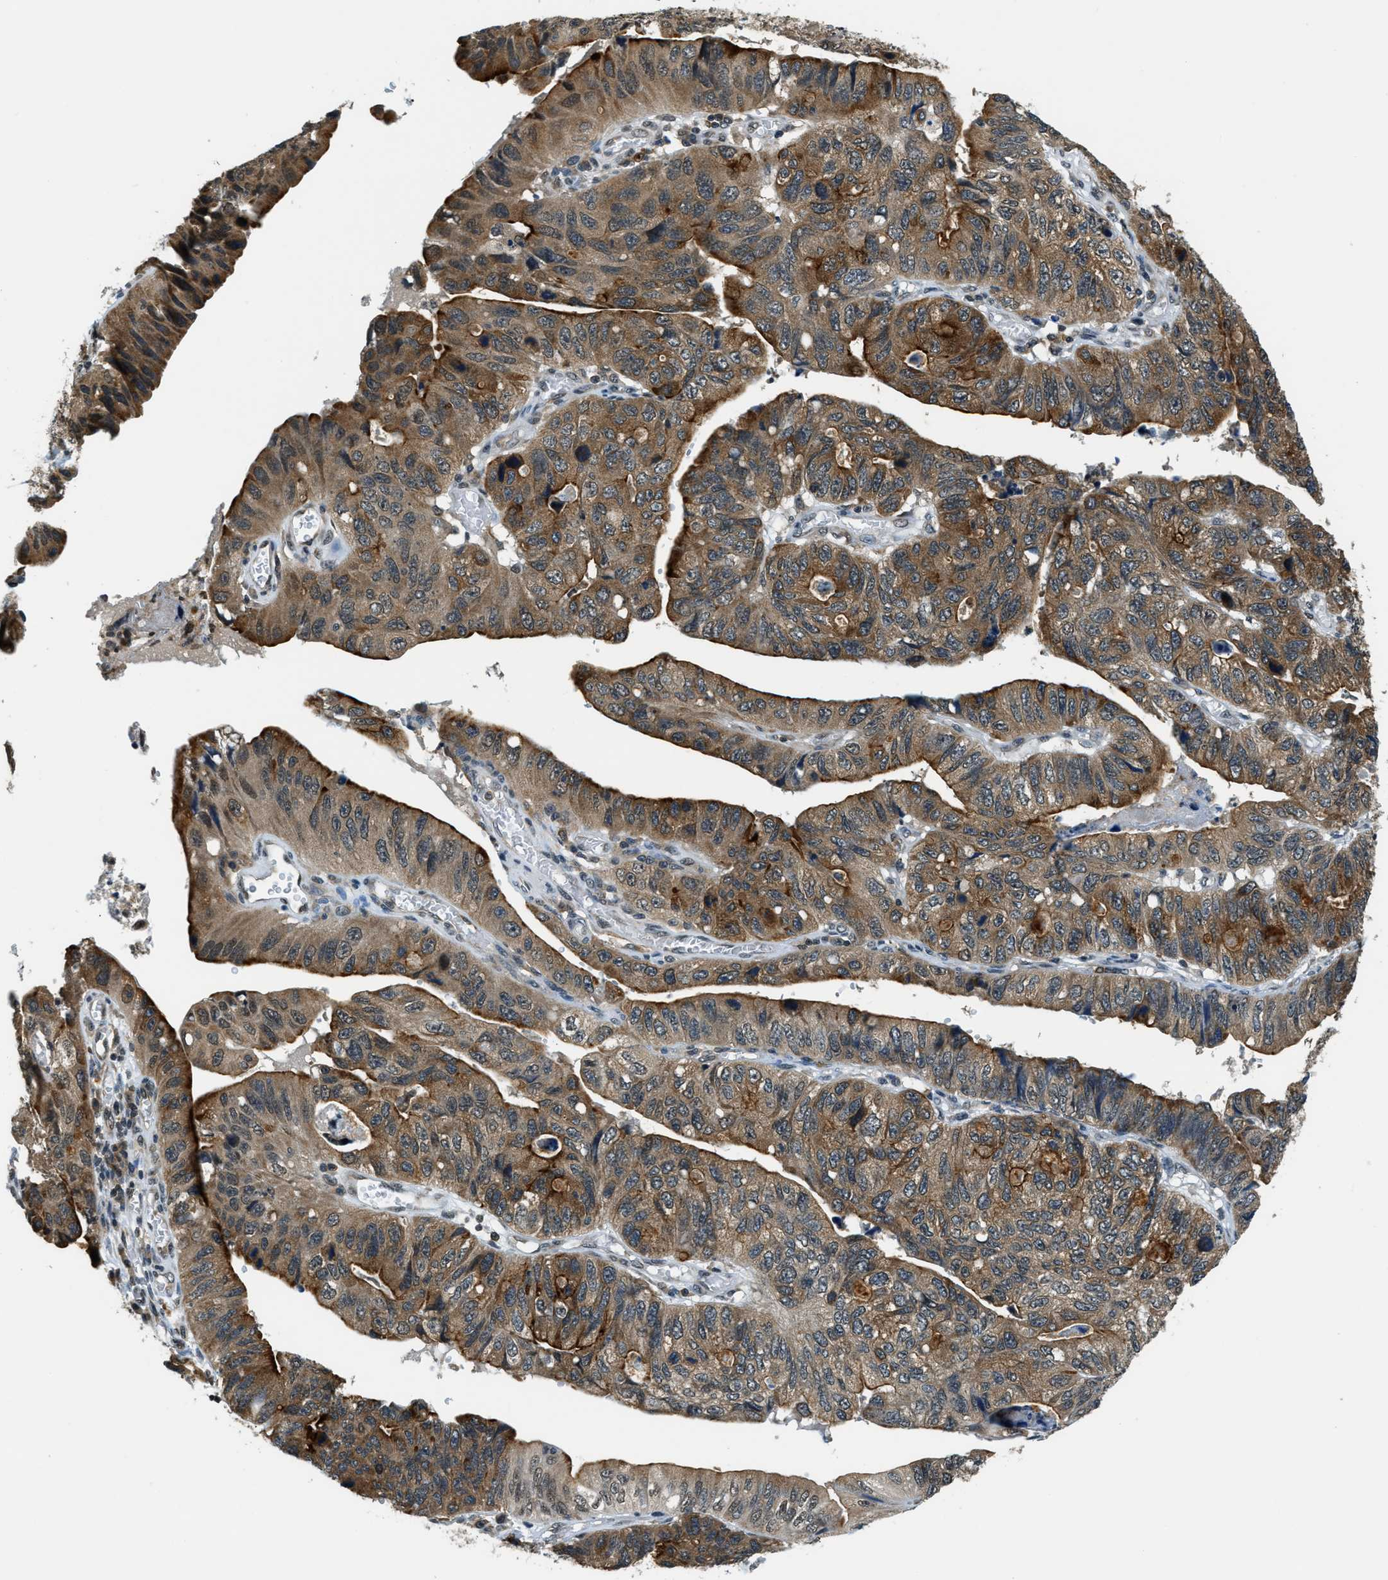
{"staining": {"intensity": "strong", "quantity": "25%-75%", "location": "cytoplasmic/membranous"}, "tissue": "stomach cancer", "cell_type": "Tumor cells", "image_type": "cancer", "snomed": [{"axis": "morphology", "description": "Adenocarcinoma, NOS"}, {"axis": "topography", "description": "Stomach"}], "caption": "Immunohistochemical staining of human stomach adenocarcinoma reveals high levels of strong cytoplasmic/membranous positivity in about 25%-75% of tumor cells.", "gene": "RAB11FIP1", "patient": {"sex": "male", "age": 59}}